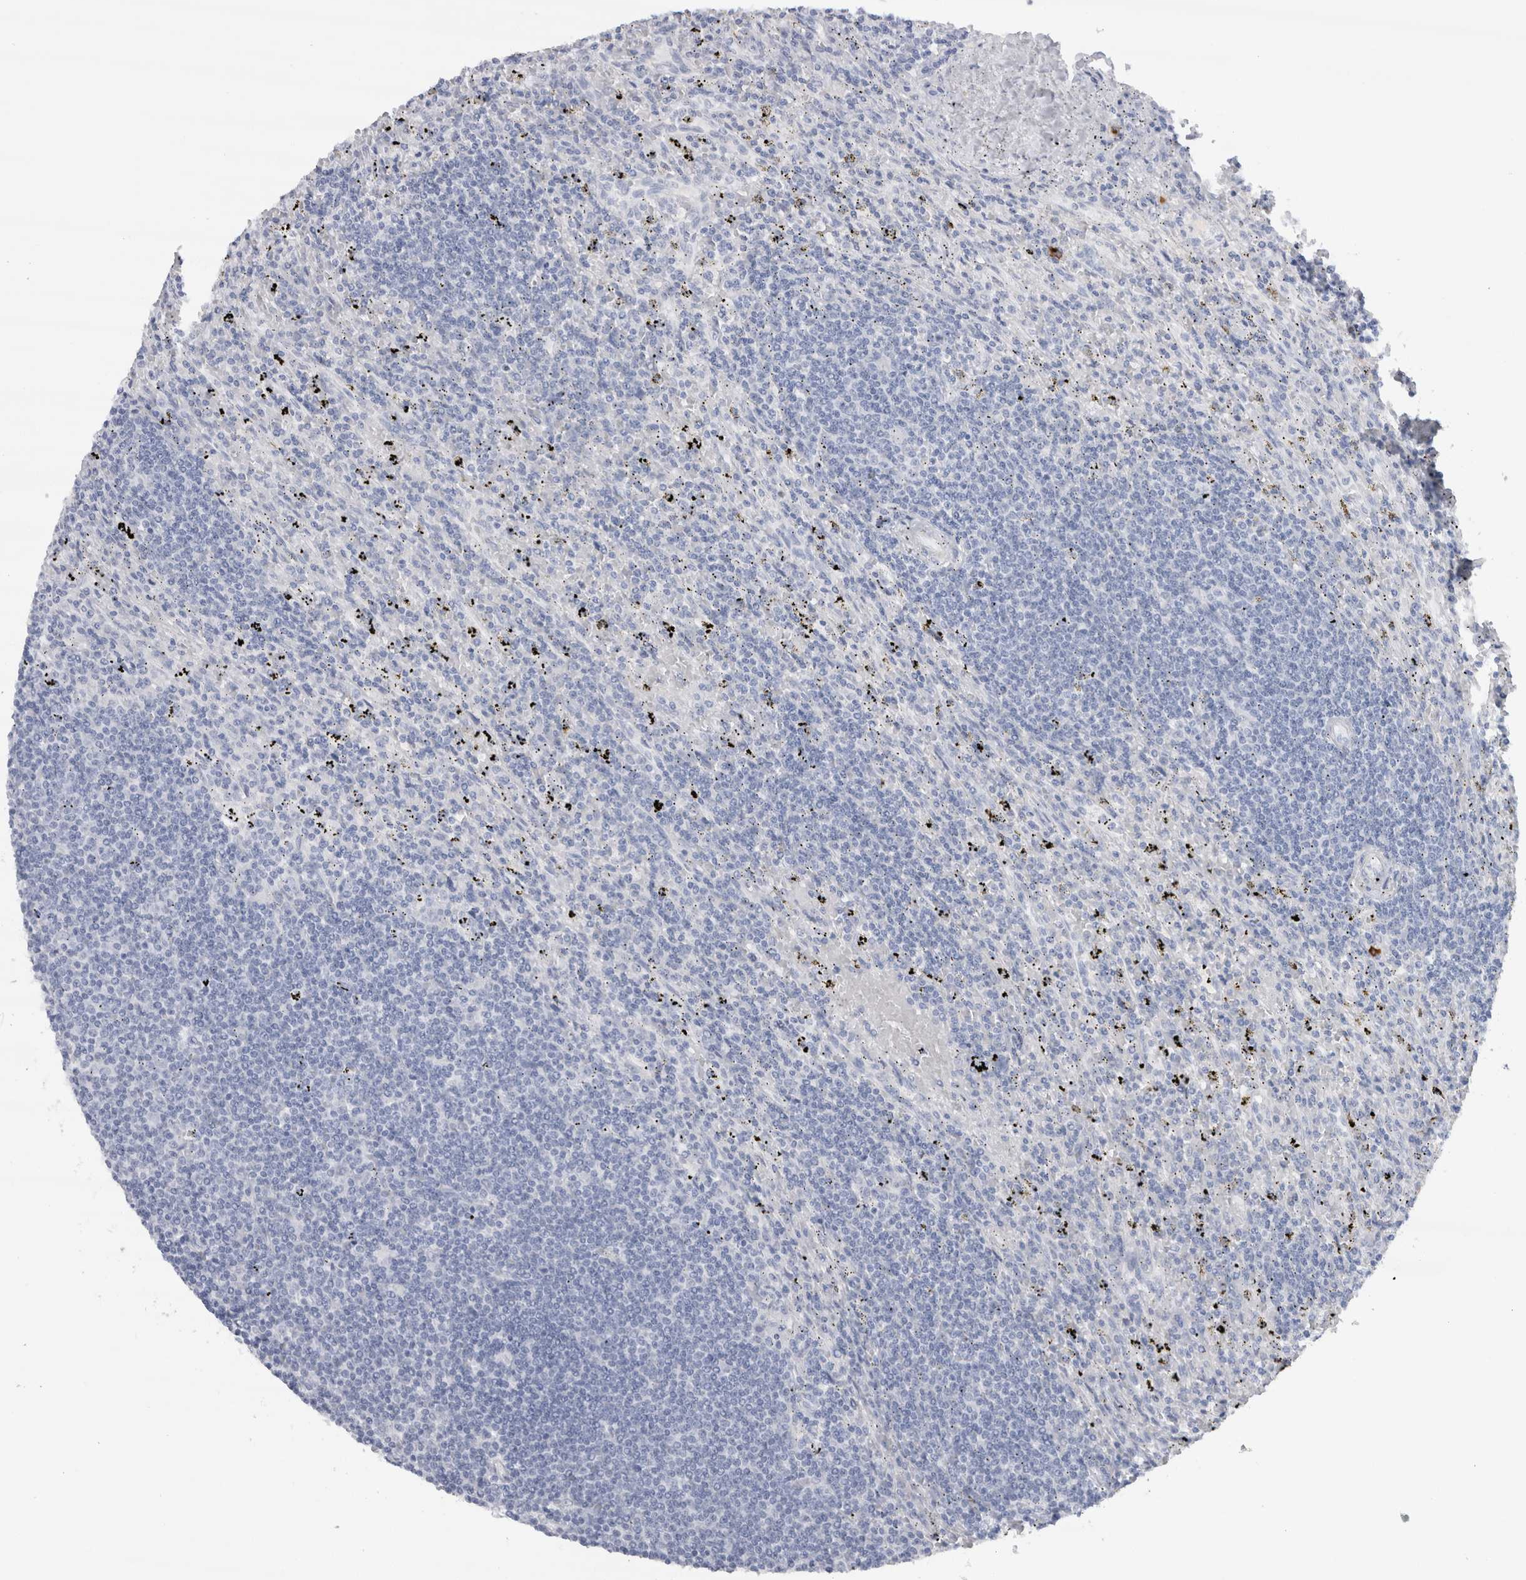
{"staining": {"intensity": "negative", "quantity": "none", "location": "none"}, "tissue": "lymphoma", "cell_type": "Tumor cells", "image_type": "cancer", "snomed": [{"axis": "morphology", "description": "Malignant lymphoma, non-Hodgkin's type, Low grade"}, {"axis": "topography", "description": "Spleen"}], "caption": "High magnification brightfield microscopy of low-grade malignant lymphoma, non-Hodgkin's type stained with DAB (3,3'-diaminobenzidine) (brown) and counterstained with hematoxylin (blue): tumor cells show no significant staining.", "gene": "CDH17", "patient": {"sex": "male", "age": 76}}